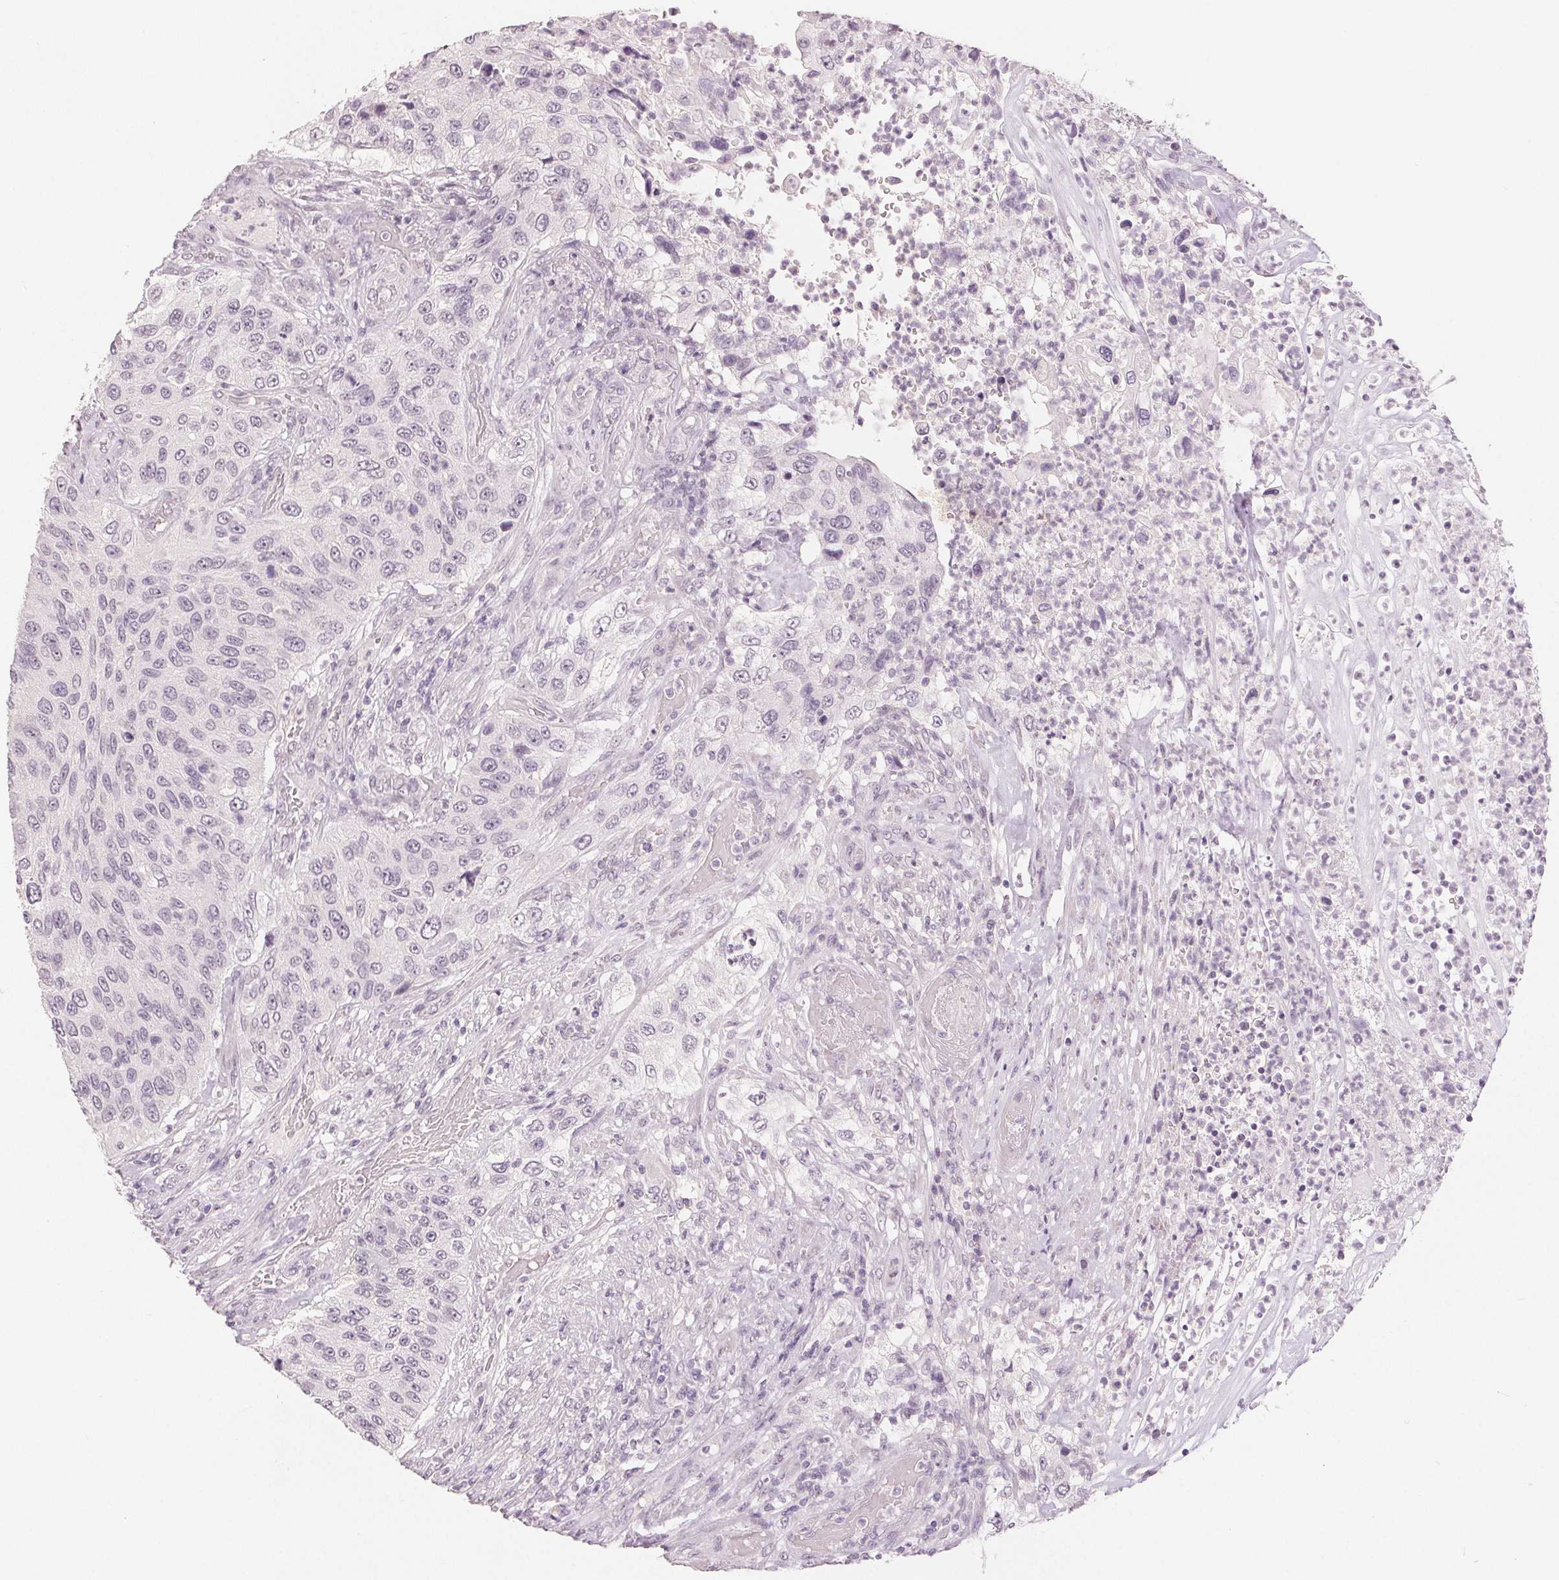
{"staining": {"intensity": "negative", "quantity": "none", "location": "none"}, "tissue": "urothelial cancer", "cell_type": "Tumor cells", "image_type": "cancer", "snomed": [{"axis": "morphology", "description": "Urothelial carcinoma, High grade"}, {"axis": "topography", "description": "Urinary bladder"}], "caption": "DAB (3,3'-diaminobenzidine) immunohistochemical staining of high-grade urothelial carcinoma exhibits no significant expression in tumor cells.", "gene": "SLC27A5", "patient": {"sex": "female", "age": 60}}